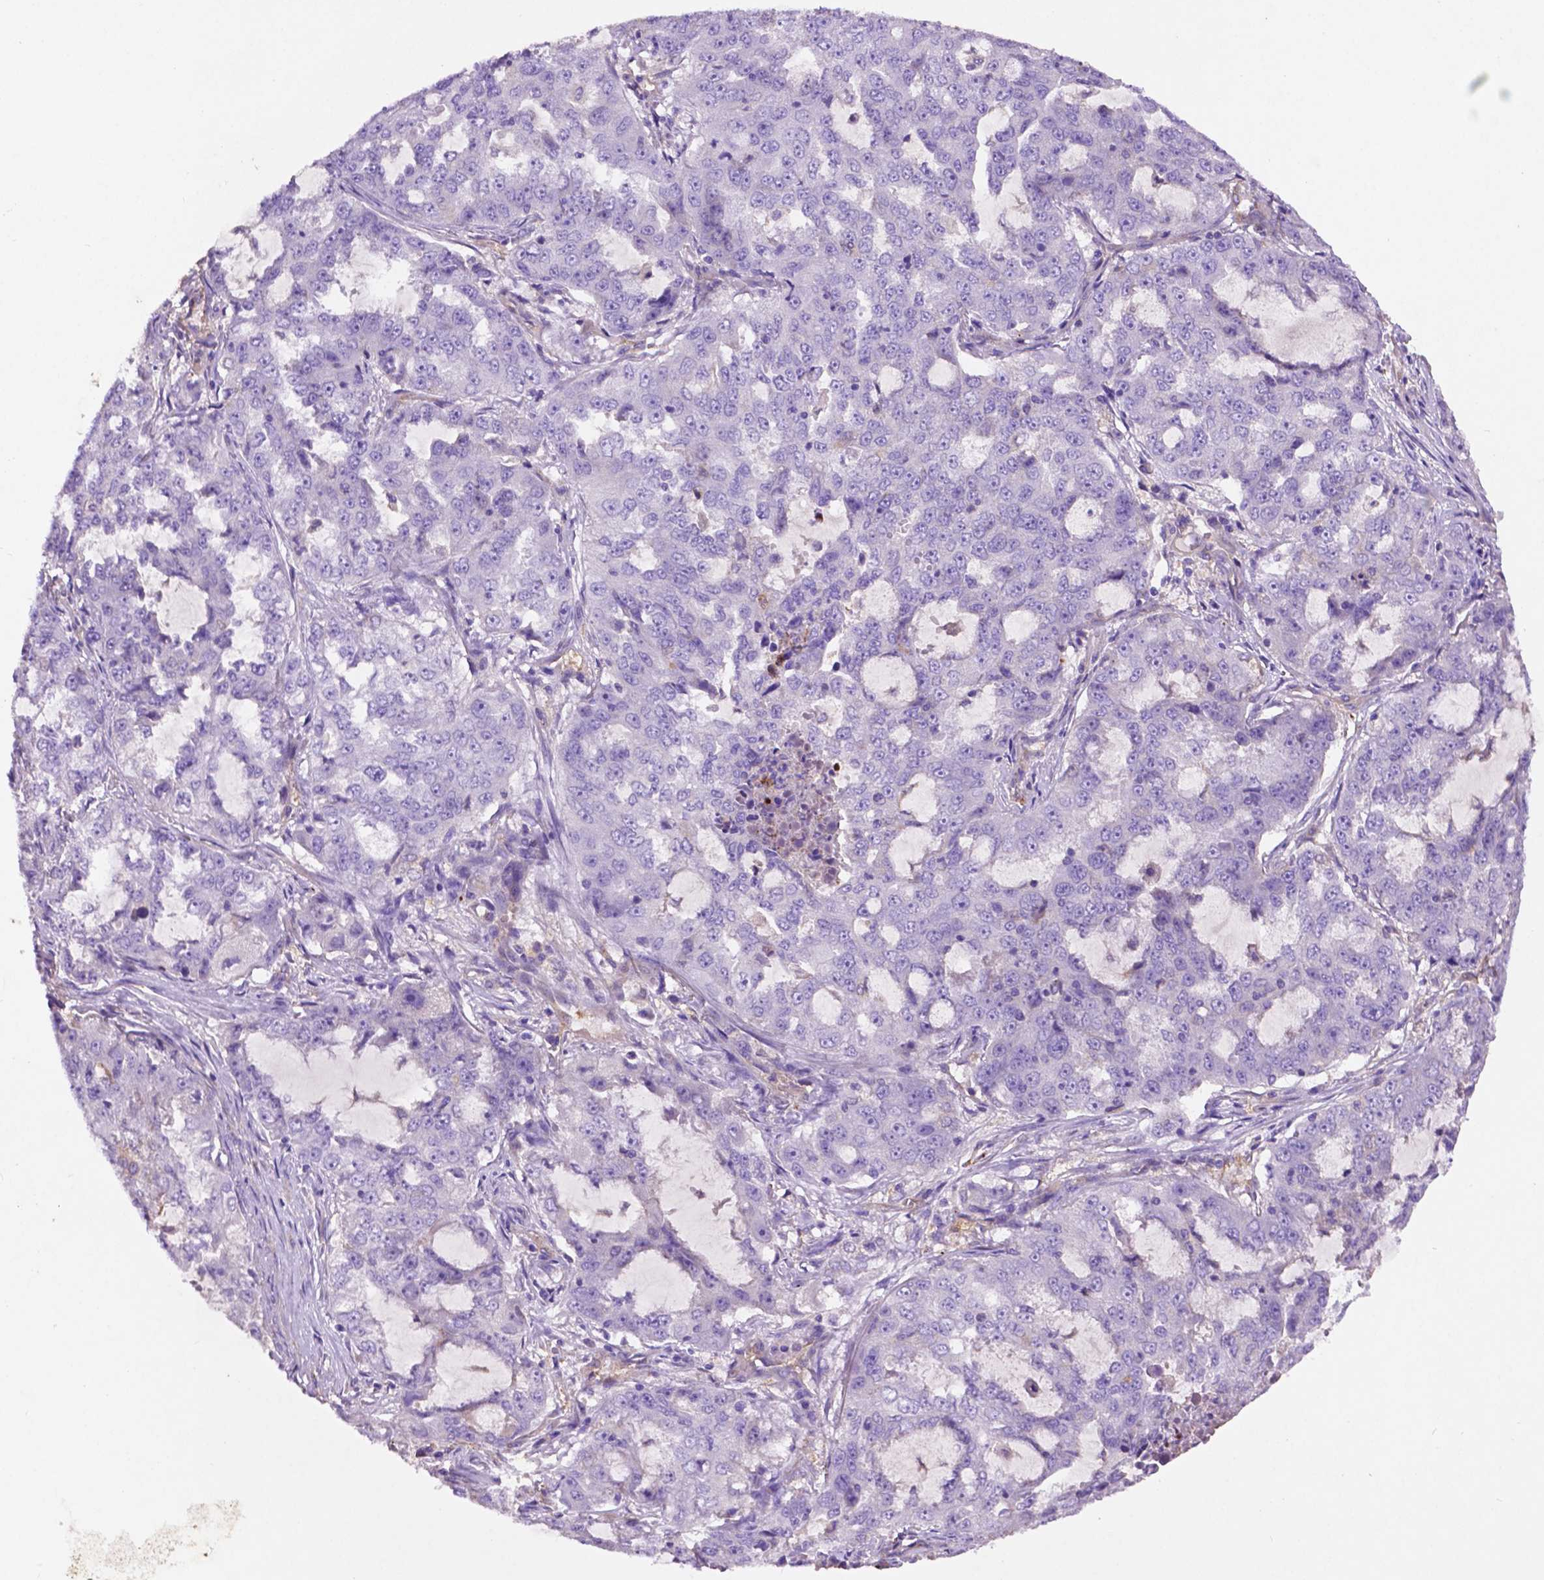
{"staining": {"intensity": "negative", "quantity": "none", "location": "none"}, "tissue": "lung cancer", "cell_type": "Tumor cells", "image_type": "cancer", "snomed": [{"axis": "morphology", "description": "Adenocarcinoma, NOS"}, {"axis": "topography", "description": "Lung"}], "caption": "This is a micrograph of immunohistochemistry (IHC) staining of lung adenocarcinoma, which shows no positivity in tumor cells.", "gene": "GDPD5", "patient": {"sex": "female", "age": 61}}